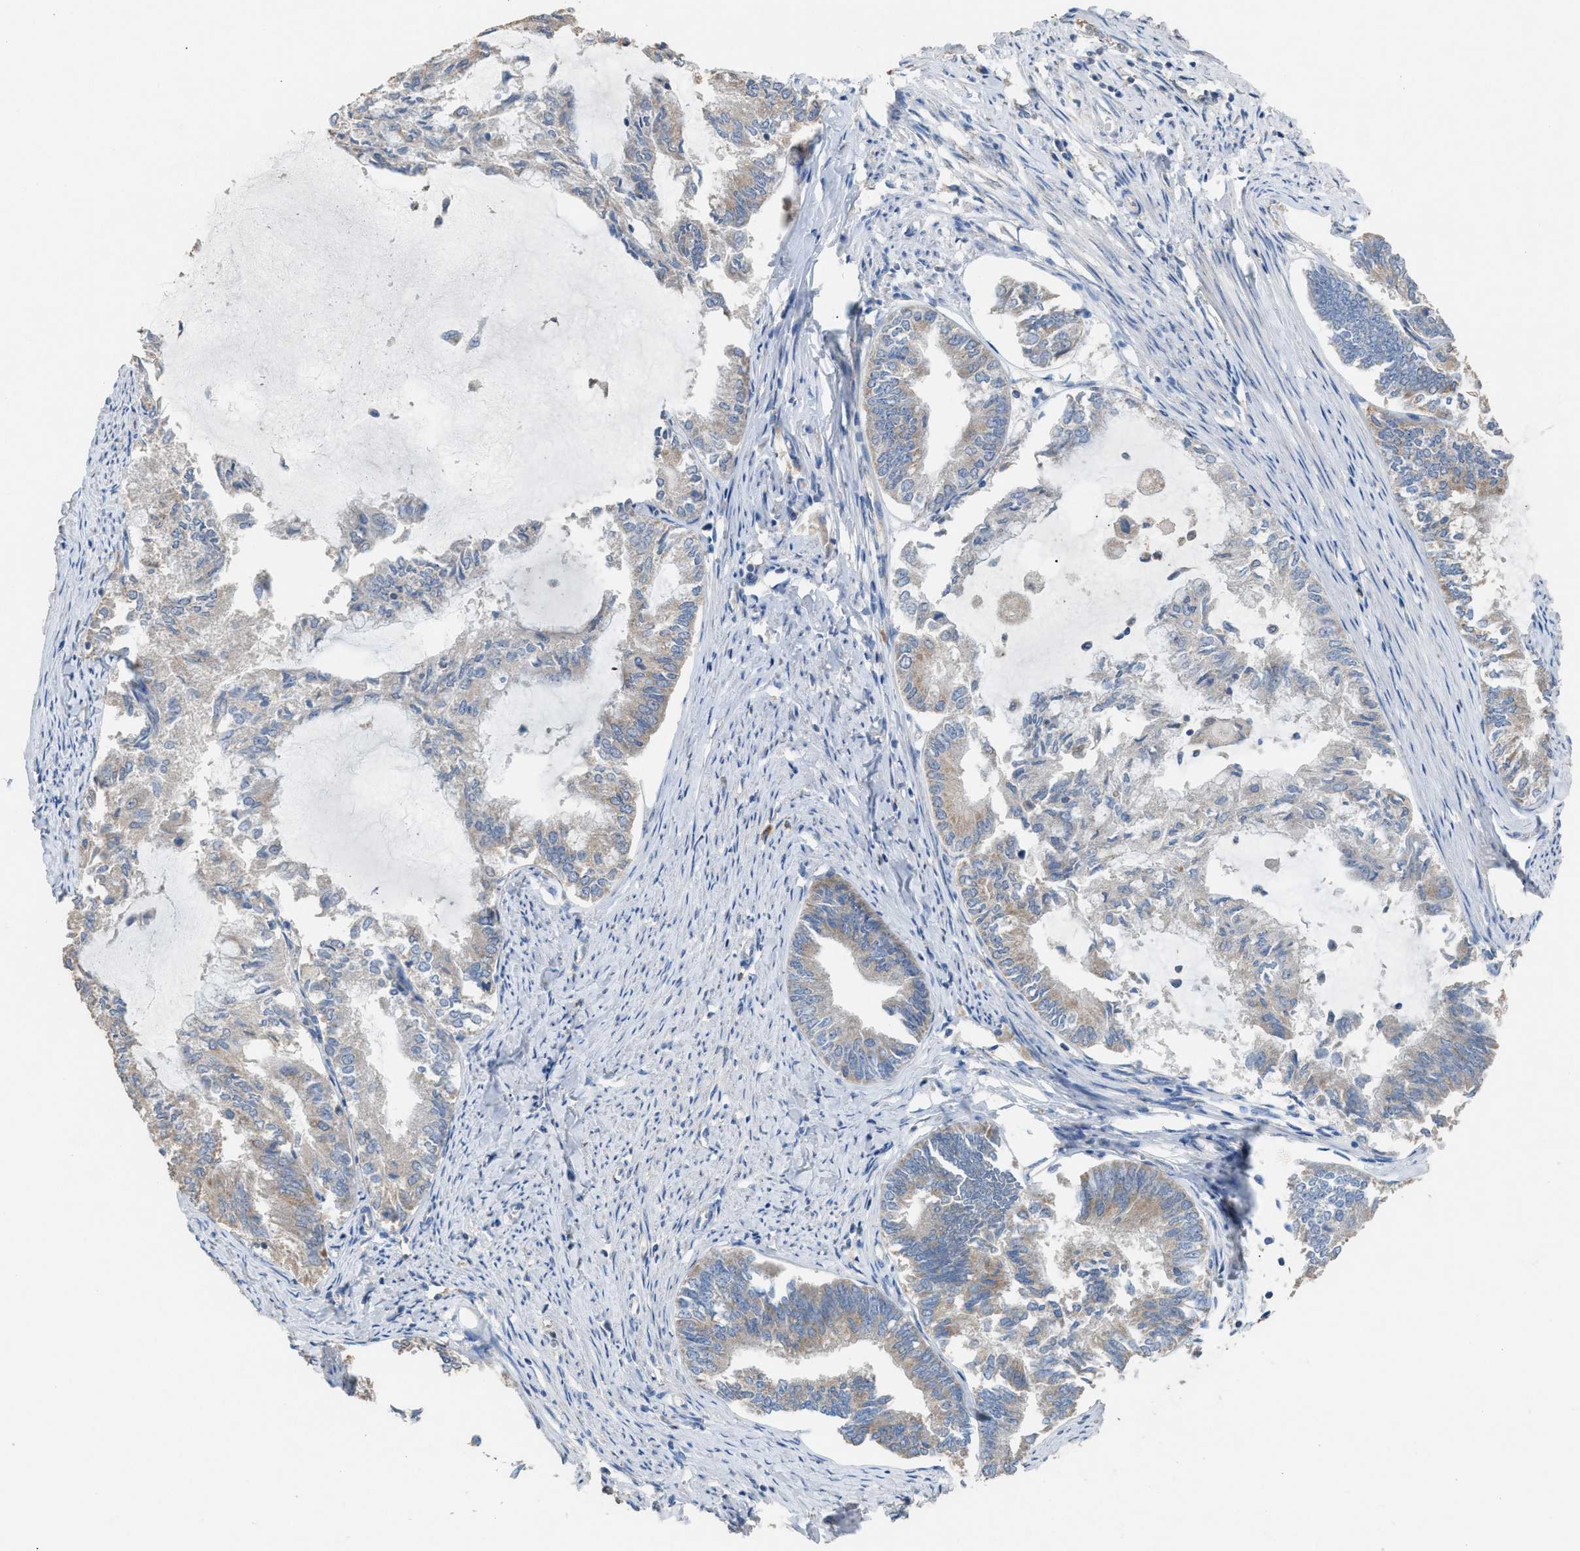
{"staining": {"intensity": "weak", "quantity": "<25%", "location": "cytoplasmic/membranous"}, "tissue": "endometrial cancer", "cell_type": "Tumor cells", "image_type": "cancer", "snomed": [{"axis": "morphology", "description": "Adenocarcinoma, NOS"}, {"axis": "topography", "description": "Endometrium"}], "caption": "Tumor cells show no significant staining in endometrial cancer. (Stains: DAB immunohistochemistry (IHC) with hematoxylin counter stain, Microscopy: brightfield microscopy at high magnification).", "gene": "TPK1", "patient": {"sex": "female", "age": 86}}